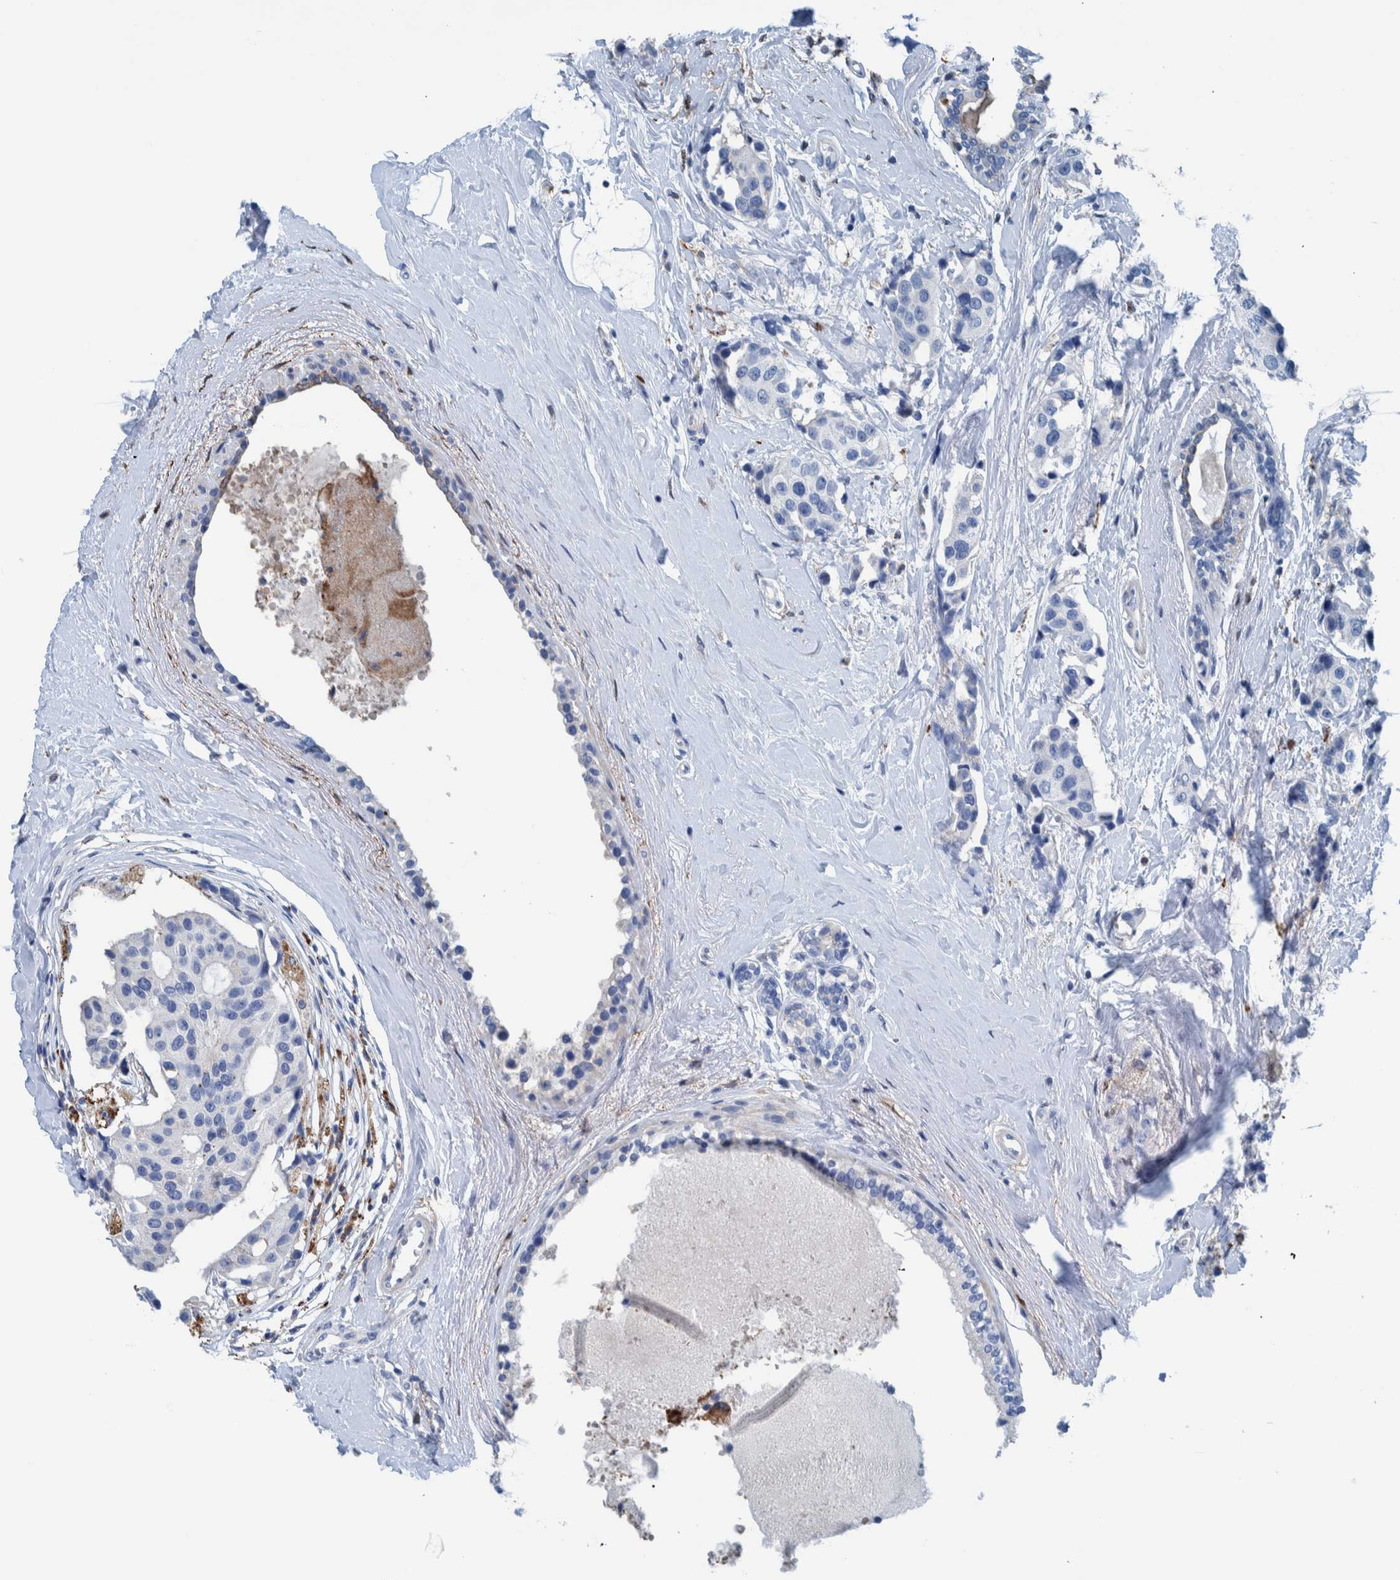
{"staining": {"intensity": "negative", "quantity": "none", "location": "none"}, "tissue": "breast cancer", "cell_type": "Tumor cells", "image_type": "cancer", "snomed": [{"axis": "morphology", "description": "Normal tissue, NOS"}, {"axis": "morphology", "description": "Duct carcinoma"}, {"axis": "topography", "description": "Breast"}], "caption": "Tumor cells show no significant protein positivity in invasive ductal carcinoma (breast). (Brightfield microscopy of DAB immunohistochemistry at high magnification).", "gene": "IDO1", "patient": {"sex": "female", "age": 39}}